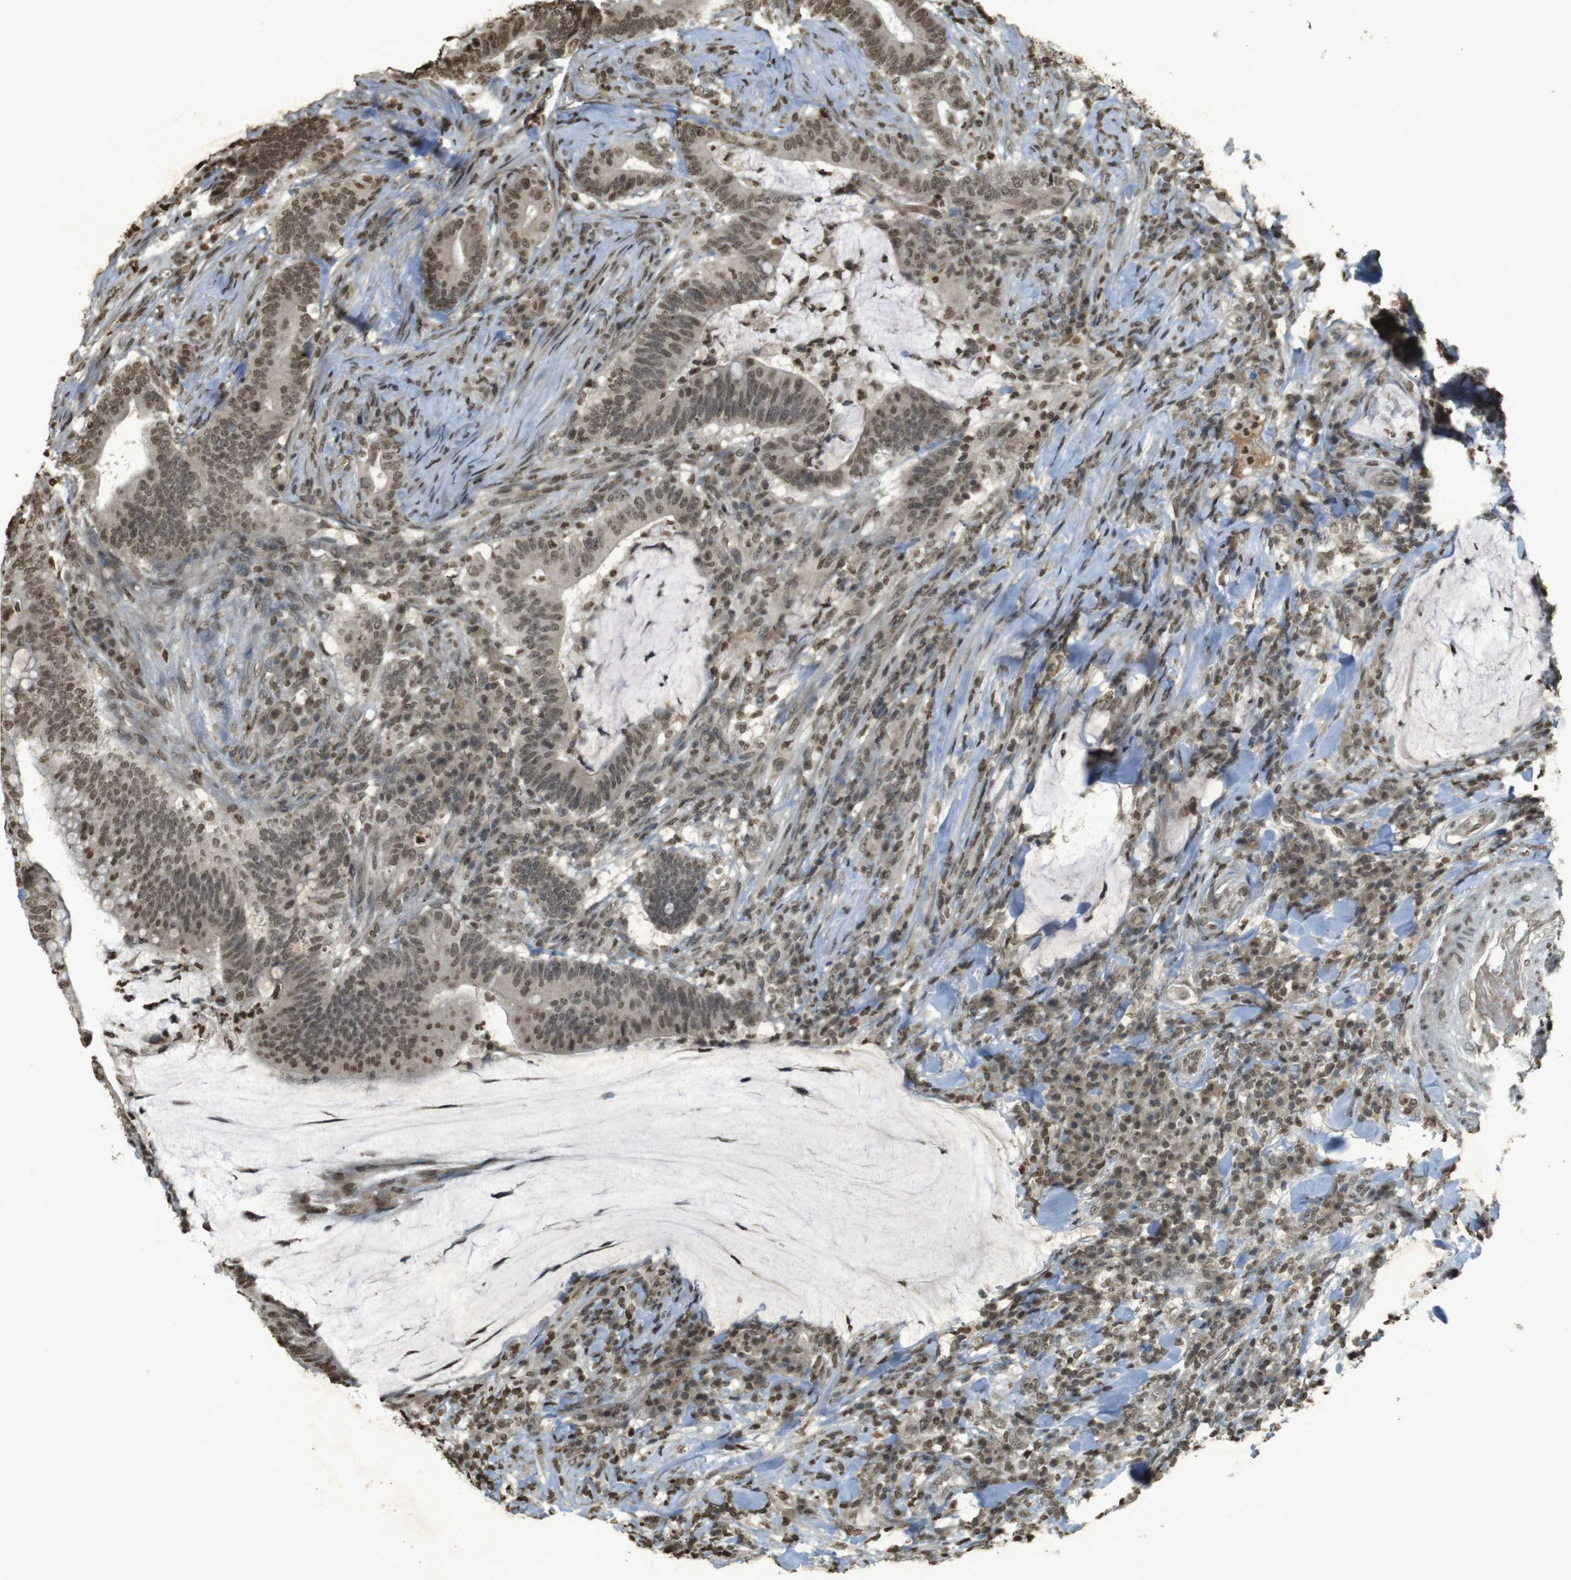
{"staining": {"intensity": "moderate", "quantity": ">75%", "location": "nuclear"}, "tissue": "colorectal cancer", "cell_type": "Tumor cells", "image_type": "cancer", "snomed": [{"axis": "morphology", "description": "Normal tissue, NOS"}, {"axis": "morphology", "description": "Adenocarcinoma, NOS"}, {"axis": "topography", "description": "Colon"}], "caption": "Colorectal cancer (adenocarcinoma) stained with a protein marker reveals moderate staining in tumor cells.", "gene": "ORC4", "patient": {"sex": "female", "age": 66}}